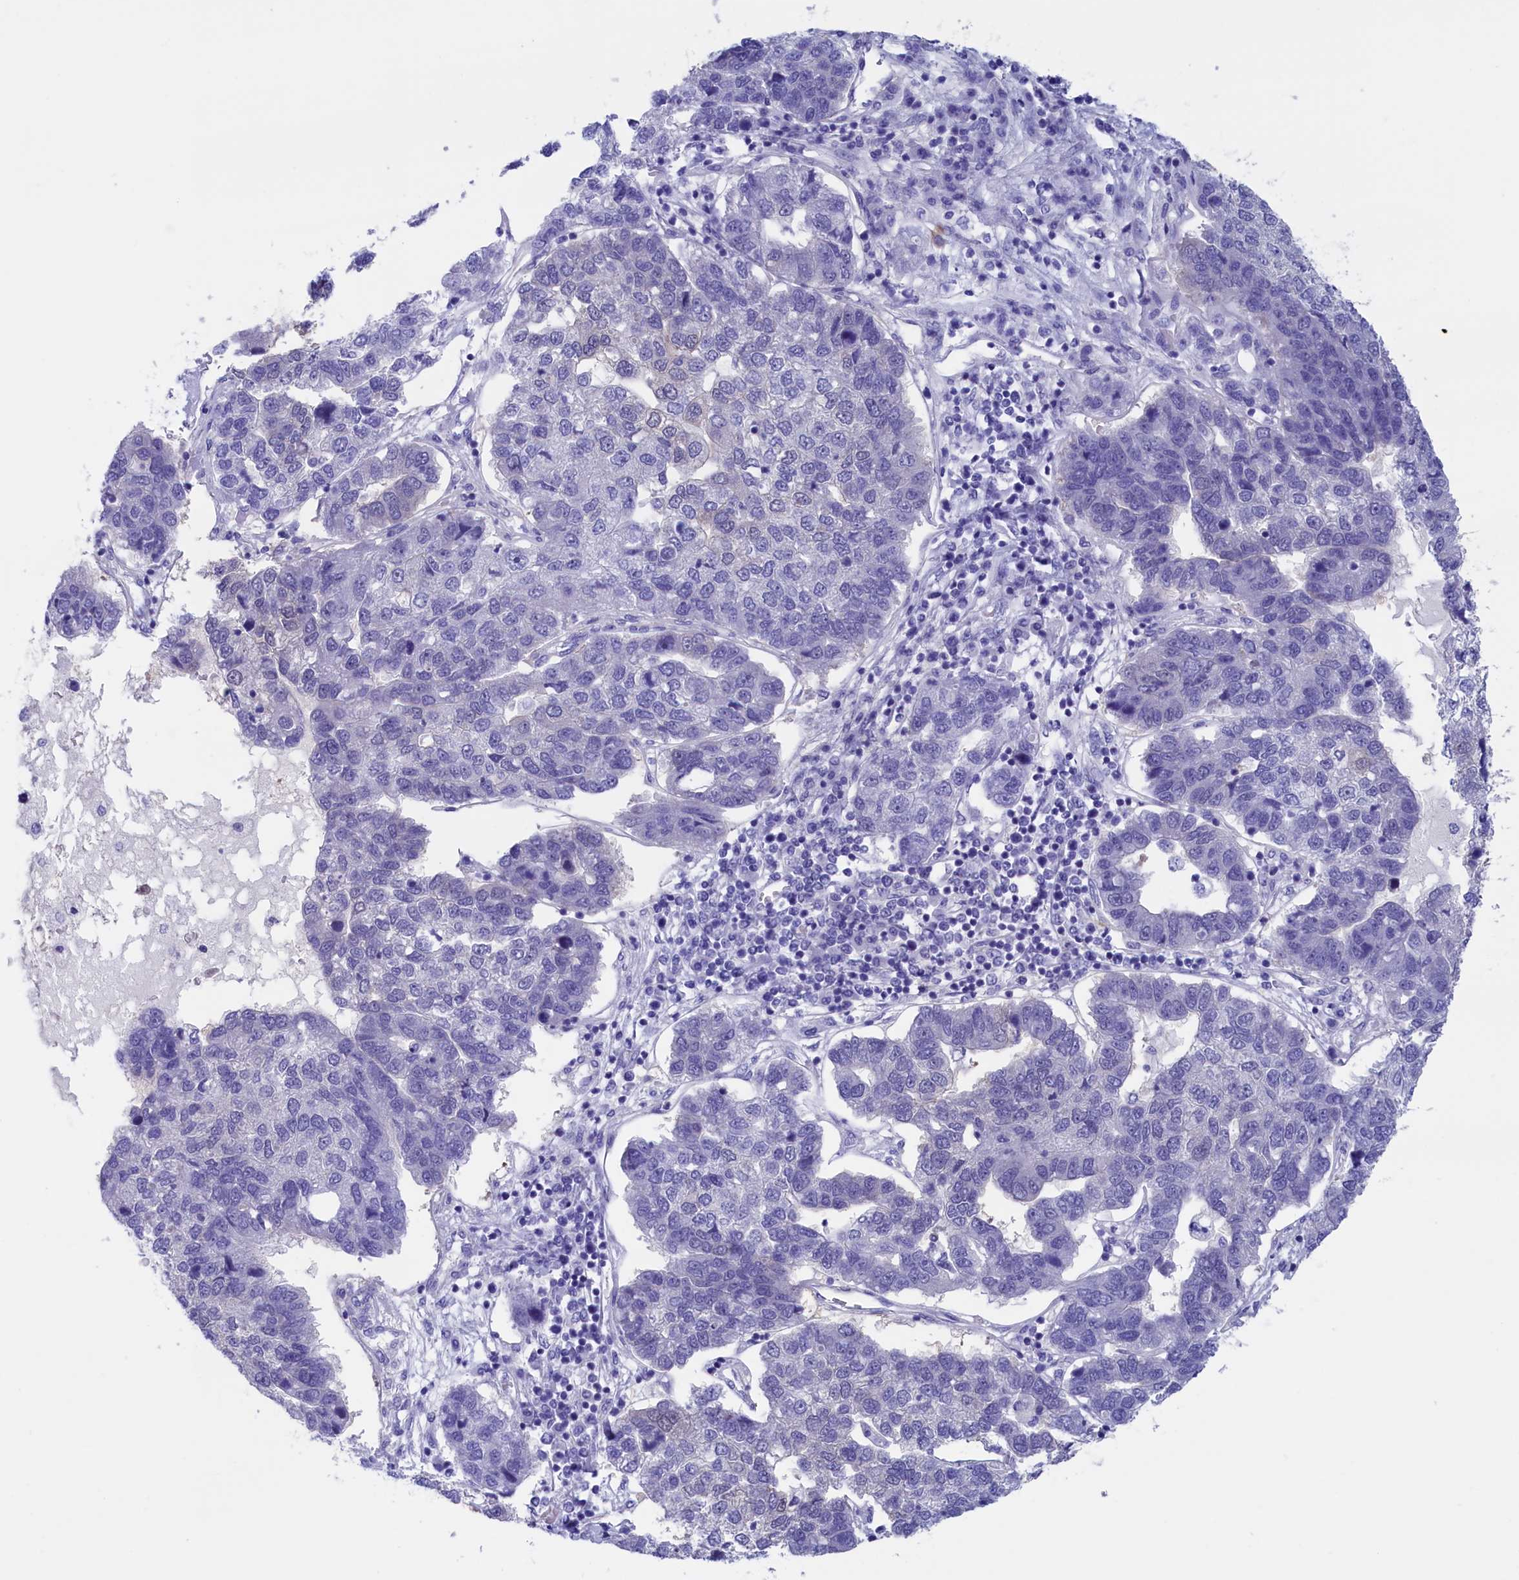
{"staining": {"intensity": "negative", "quantity": "none", "location": "none"}, "tissue": "pancreatic cancer", "cell_type": "Tumor cells", "image_type": "cancer", "snomed": [{"axis": "morphology", "description": "Adenocarcinoma, NOS"}, {"axis": "topography", "description": "Pancreas"}], "caption": "A photomicrograph of human pancreatic cancer is negative for staining in tumor cells.", "gene": "VPS35L", "patient": {"sex": "female", "age": 61}}